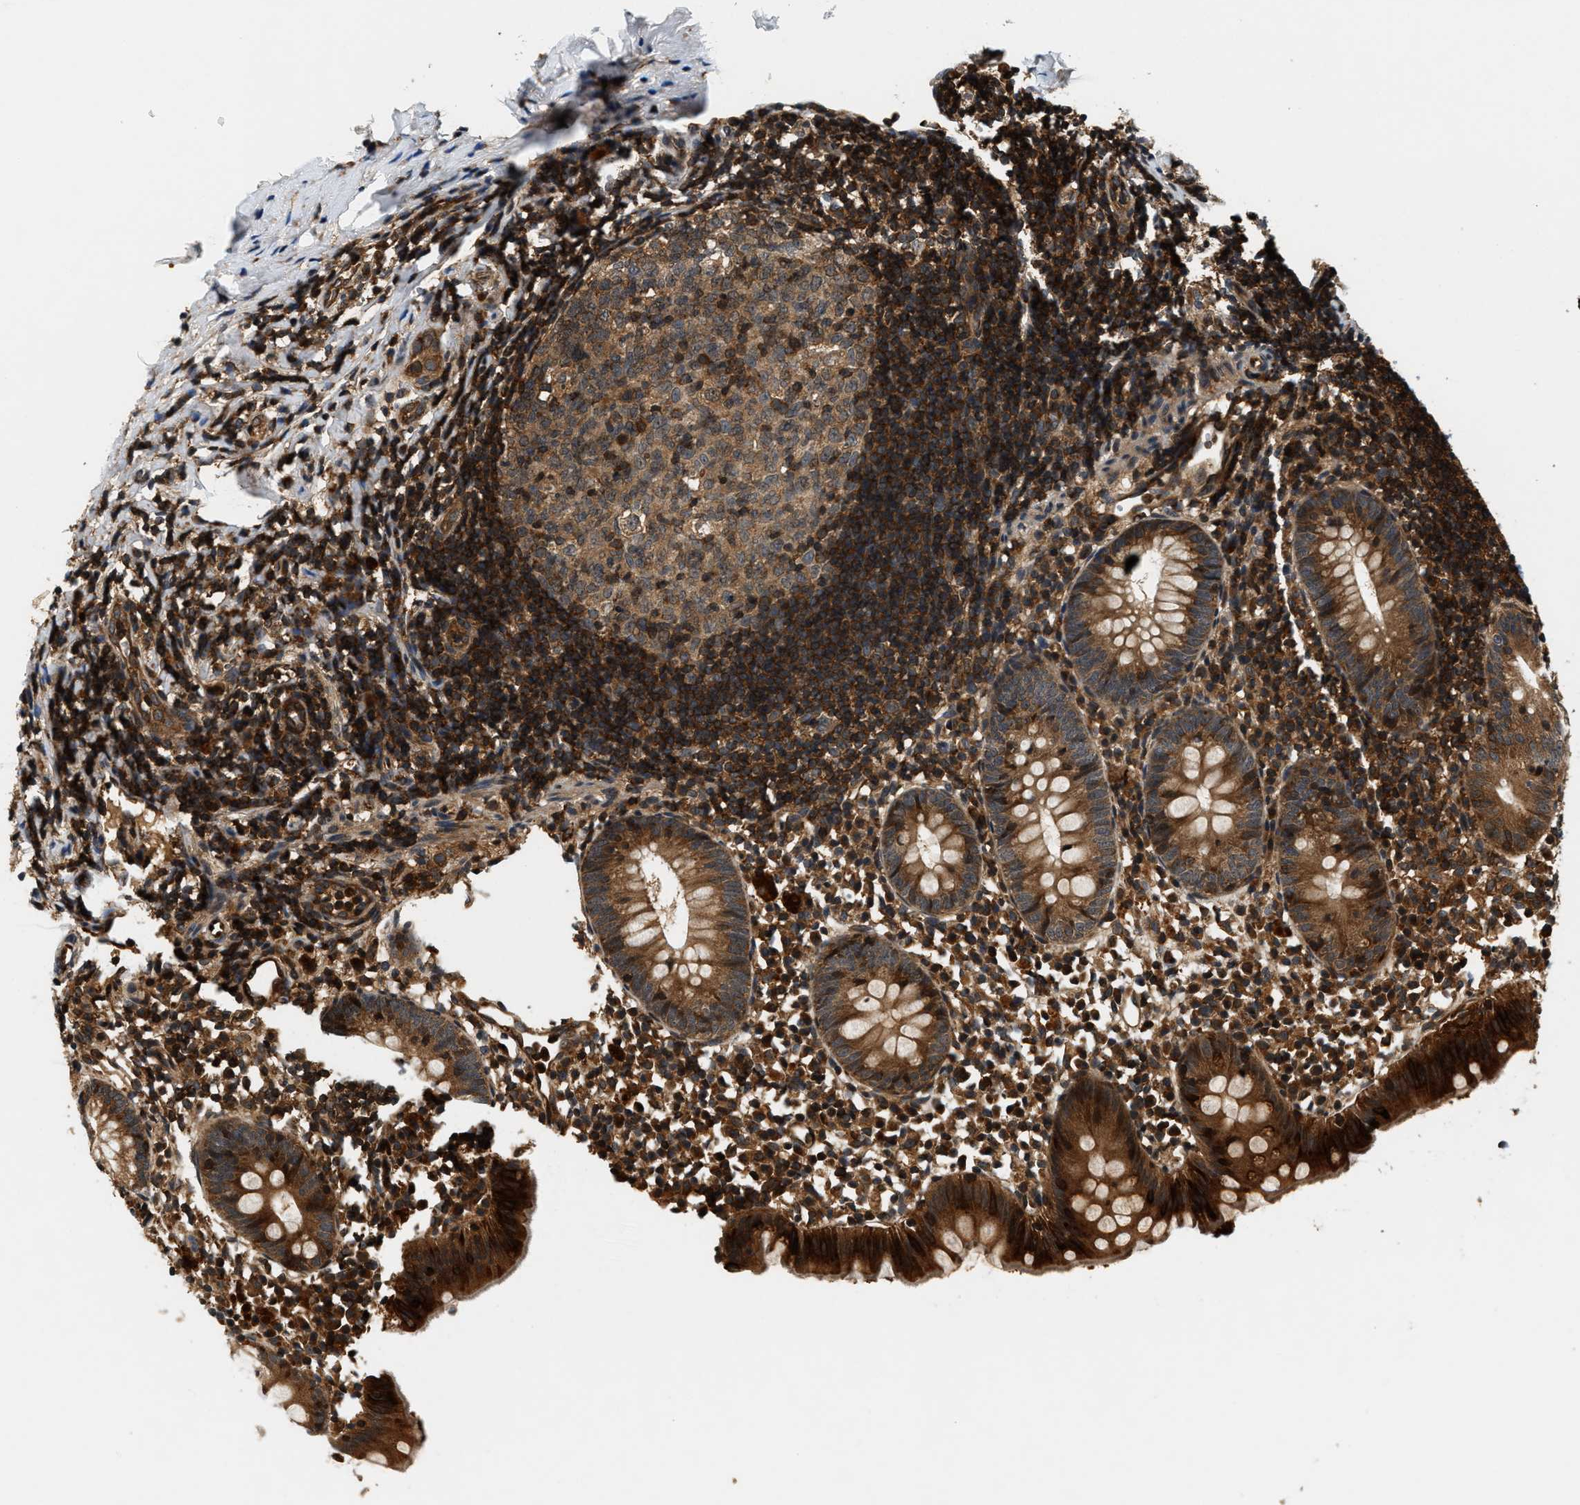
{"staining": {"intensity": "strong", "quantity": ">75%", "location": "cytoplasmic/membranous"}, "tissue": "appendix", "cell_type": "Glandular cells", "image_type": "normal", "snomed": [{"axis": "morphology", "description": "Normal tissue, NOS"}, {"axis": "topography", "description": "Appendix"}], "caption": "IHC image of normal appendix: appendix stained using immunohistochemistry (IHC) reveals high levels of strong protein expression localized specifically in the cytoplasmic/membranous of glandular cells, appearing as a cytoplasmic/membranous brown color.", "gene": "SAMD9", "patient": {"sex": "female", "age": 20}}